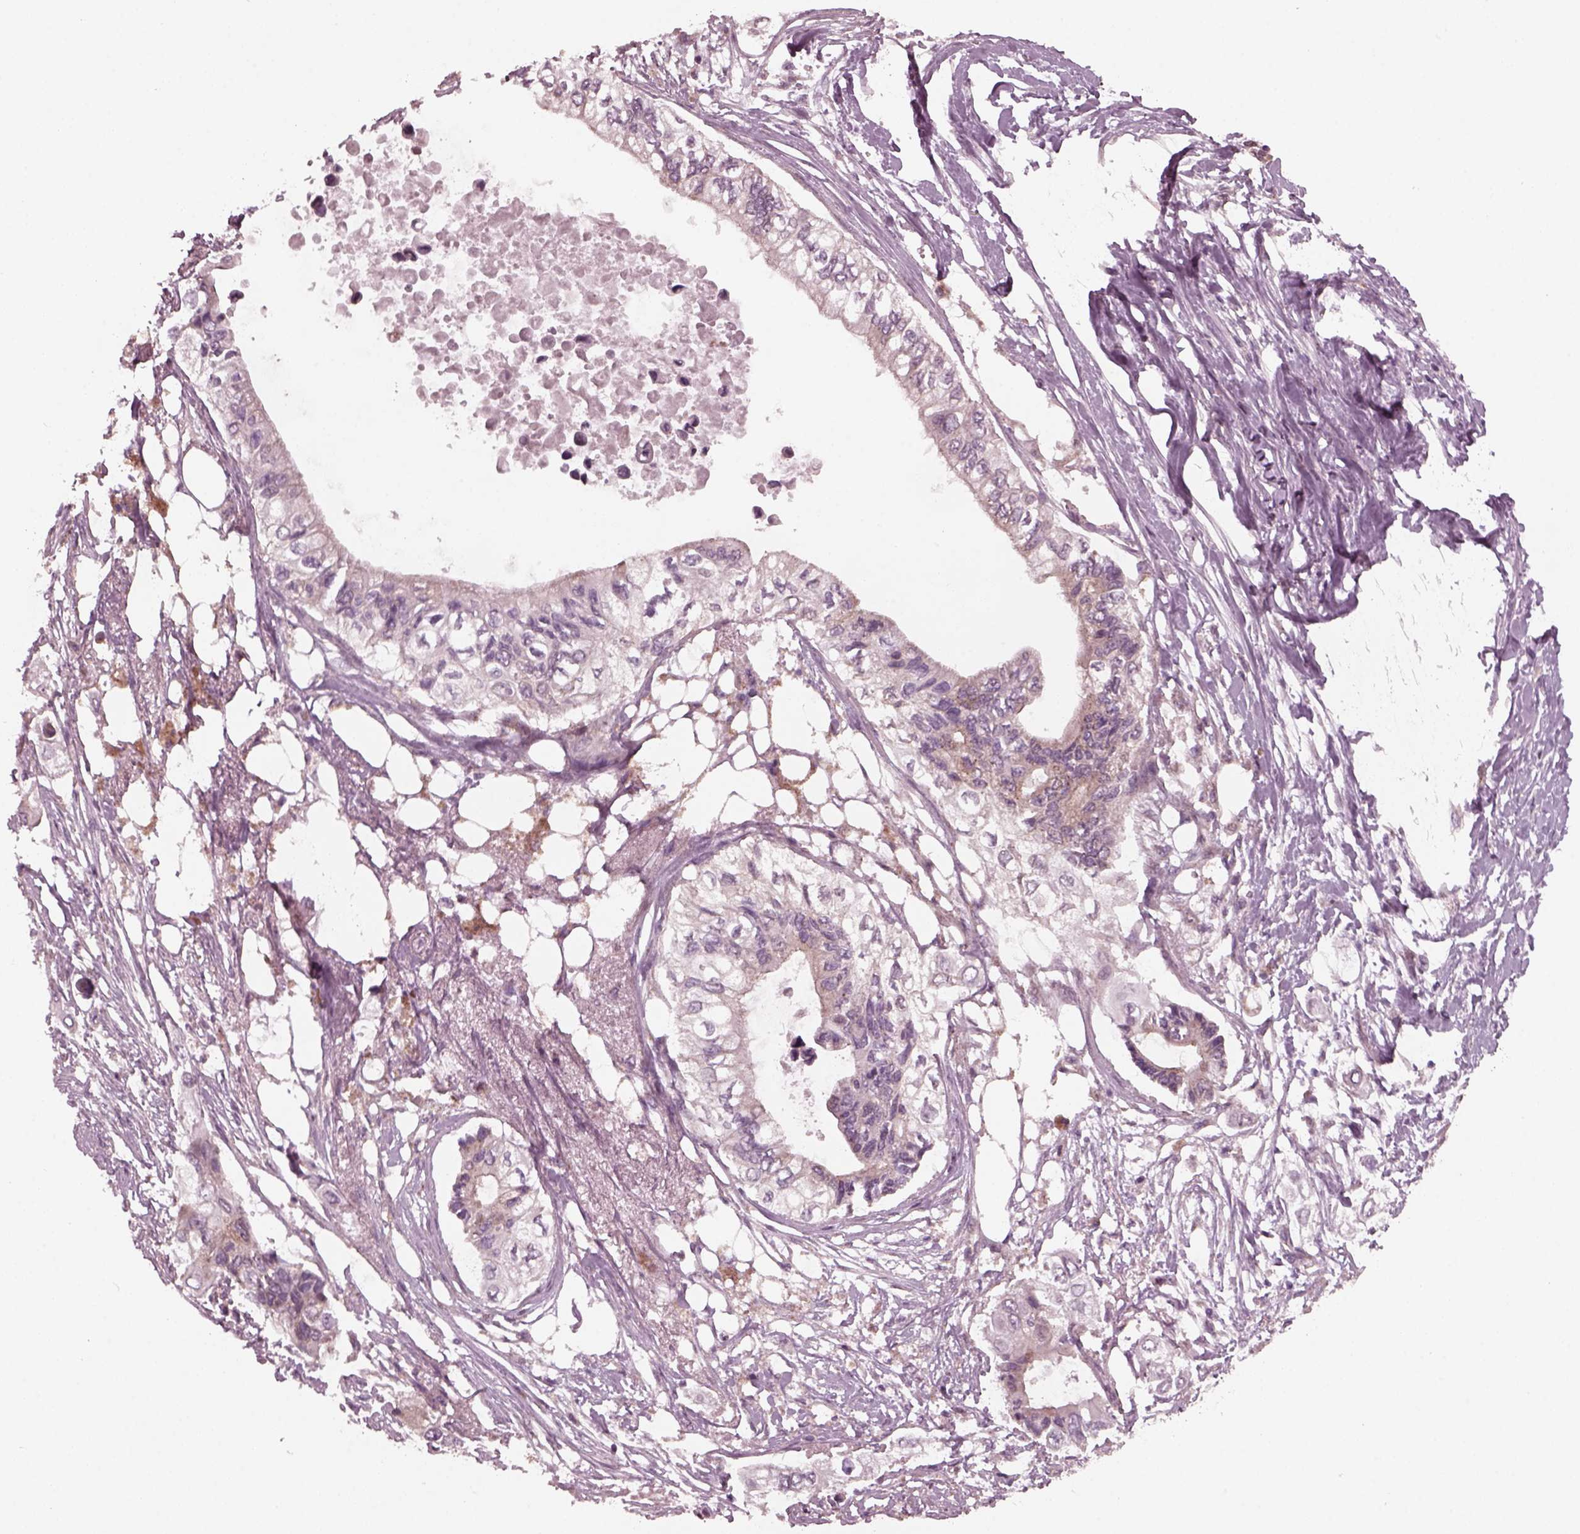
{"staining": {"intensity": "negative", "quantity": "none", "location": "none"}, "tissue": "pancreatic cancer", "cell_type": "Tumor cells", "image_type": "cancer", "snomed": [{"axis": "morphology", "description": "Adenocarcinoma, NOS"}, {"axis": "topography", "description": "Pancreas"}], "caption": "A histopathology image of adenocarcinoma (pancreatic) stained for a protein demonstrates no brown staining in tumor cells.", "gene": "TUBG1", "patient": {"sex": "female", "age": 63}}